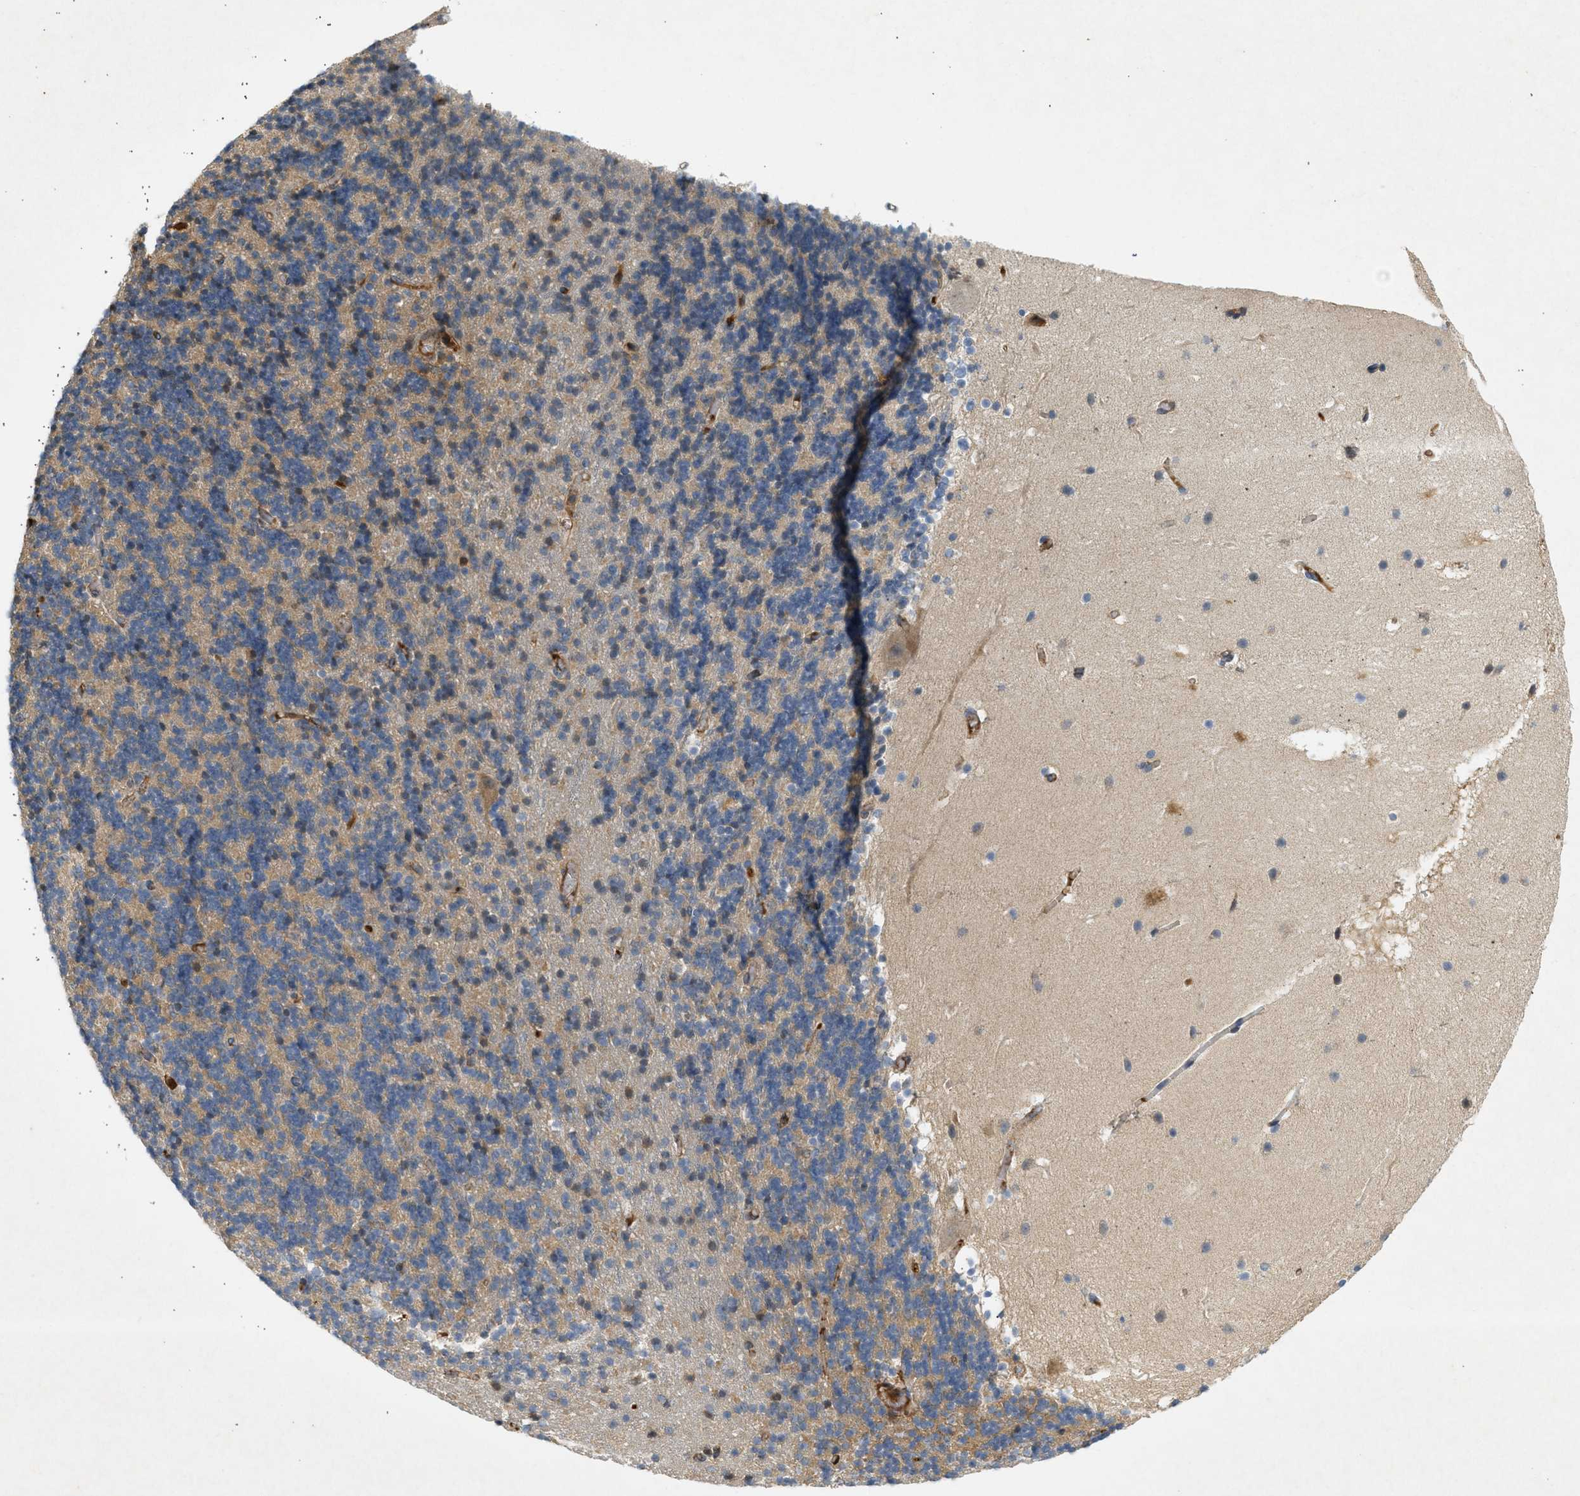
{"staining": {"intensity": "weak", "quantity": "25%-75%", "location": "cytoplasmic/membranous"}, "tissue": "cerebellum", "cell_type": "Cells in granular layer", "image_type": "normal", "snomed": [{"axis": "morphology", "description": "Normal tissue, NOS"}, {"axis": "topography", "description": "Cerebellum"}], "caption": "High-magnification brightfield microscopy of benign cerebellum stained with DAB (brown) and counterstained with hematoxylin (blue). cells in granular layer exhibit weak cytoplasmic/membranous staining is appreciated in approximately25%-75% of cells. The protein of interest is shown in brown color, while the nuclei are stained blue.", "gene": "F8", "patient": {"sex": "male", "age": 45}}